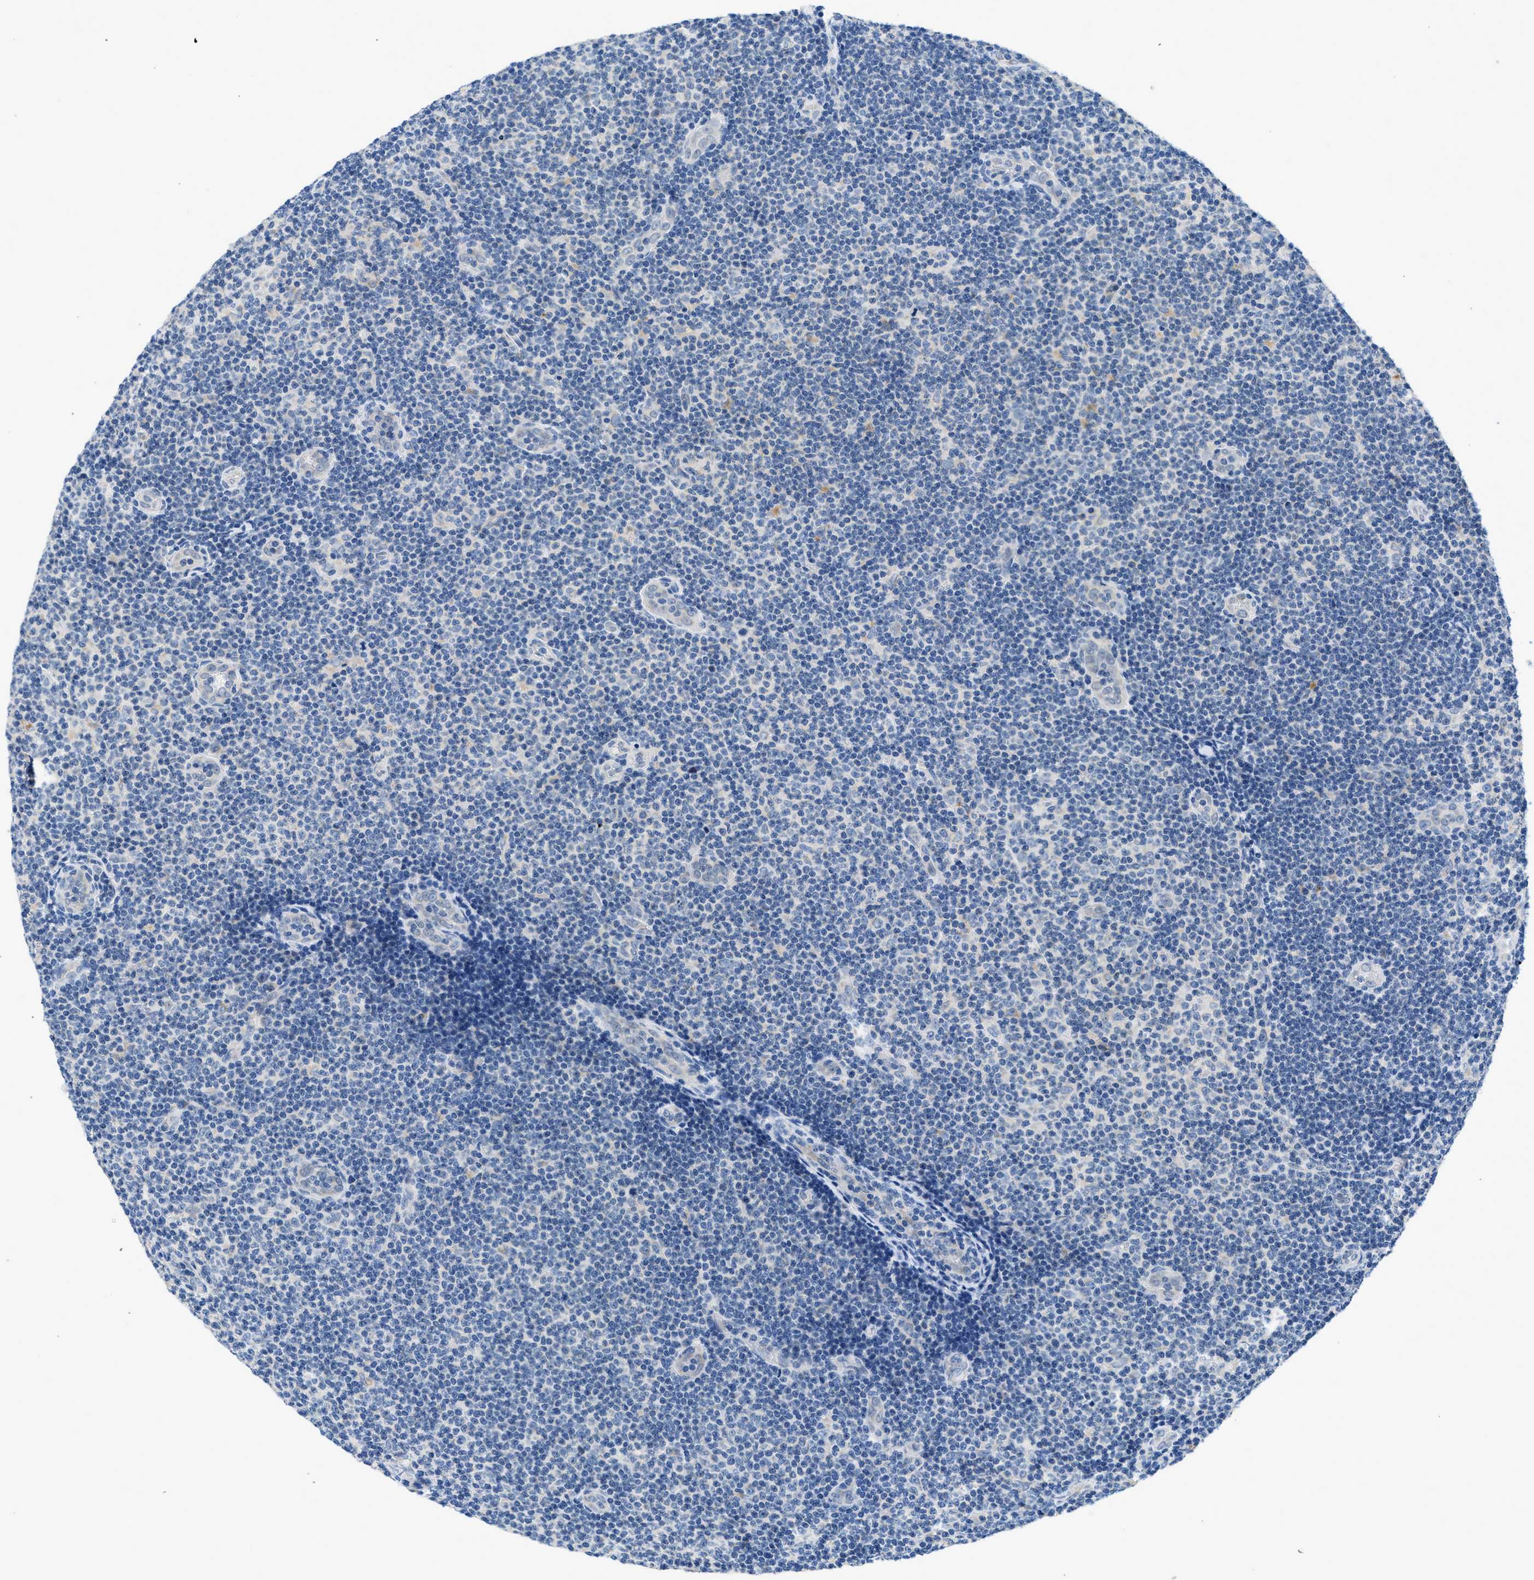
{"staining": {"intensity": "negative", "quantity": "none", "location": "none"}, "tissue": "lymphoma", "cell_type": "Tumor cells", "image_type": "cancer", "snomed": [{"axis": "morphology", "description": "Malignant lymphoma, non-Hodgkin's type, Low grade"}, {"axis": "topography", "description": "Lymph node"}], "caption": "Tumor cells are negative for brown protein staining in lymphoma.", "gene": "PNKD", "patient": {"sex": "male", "age": 83}}